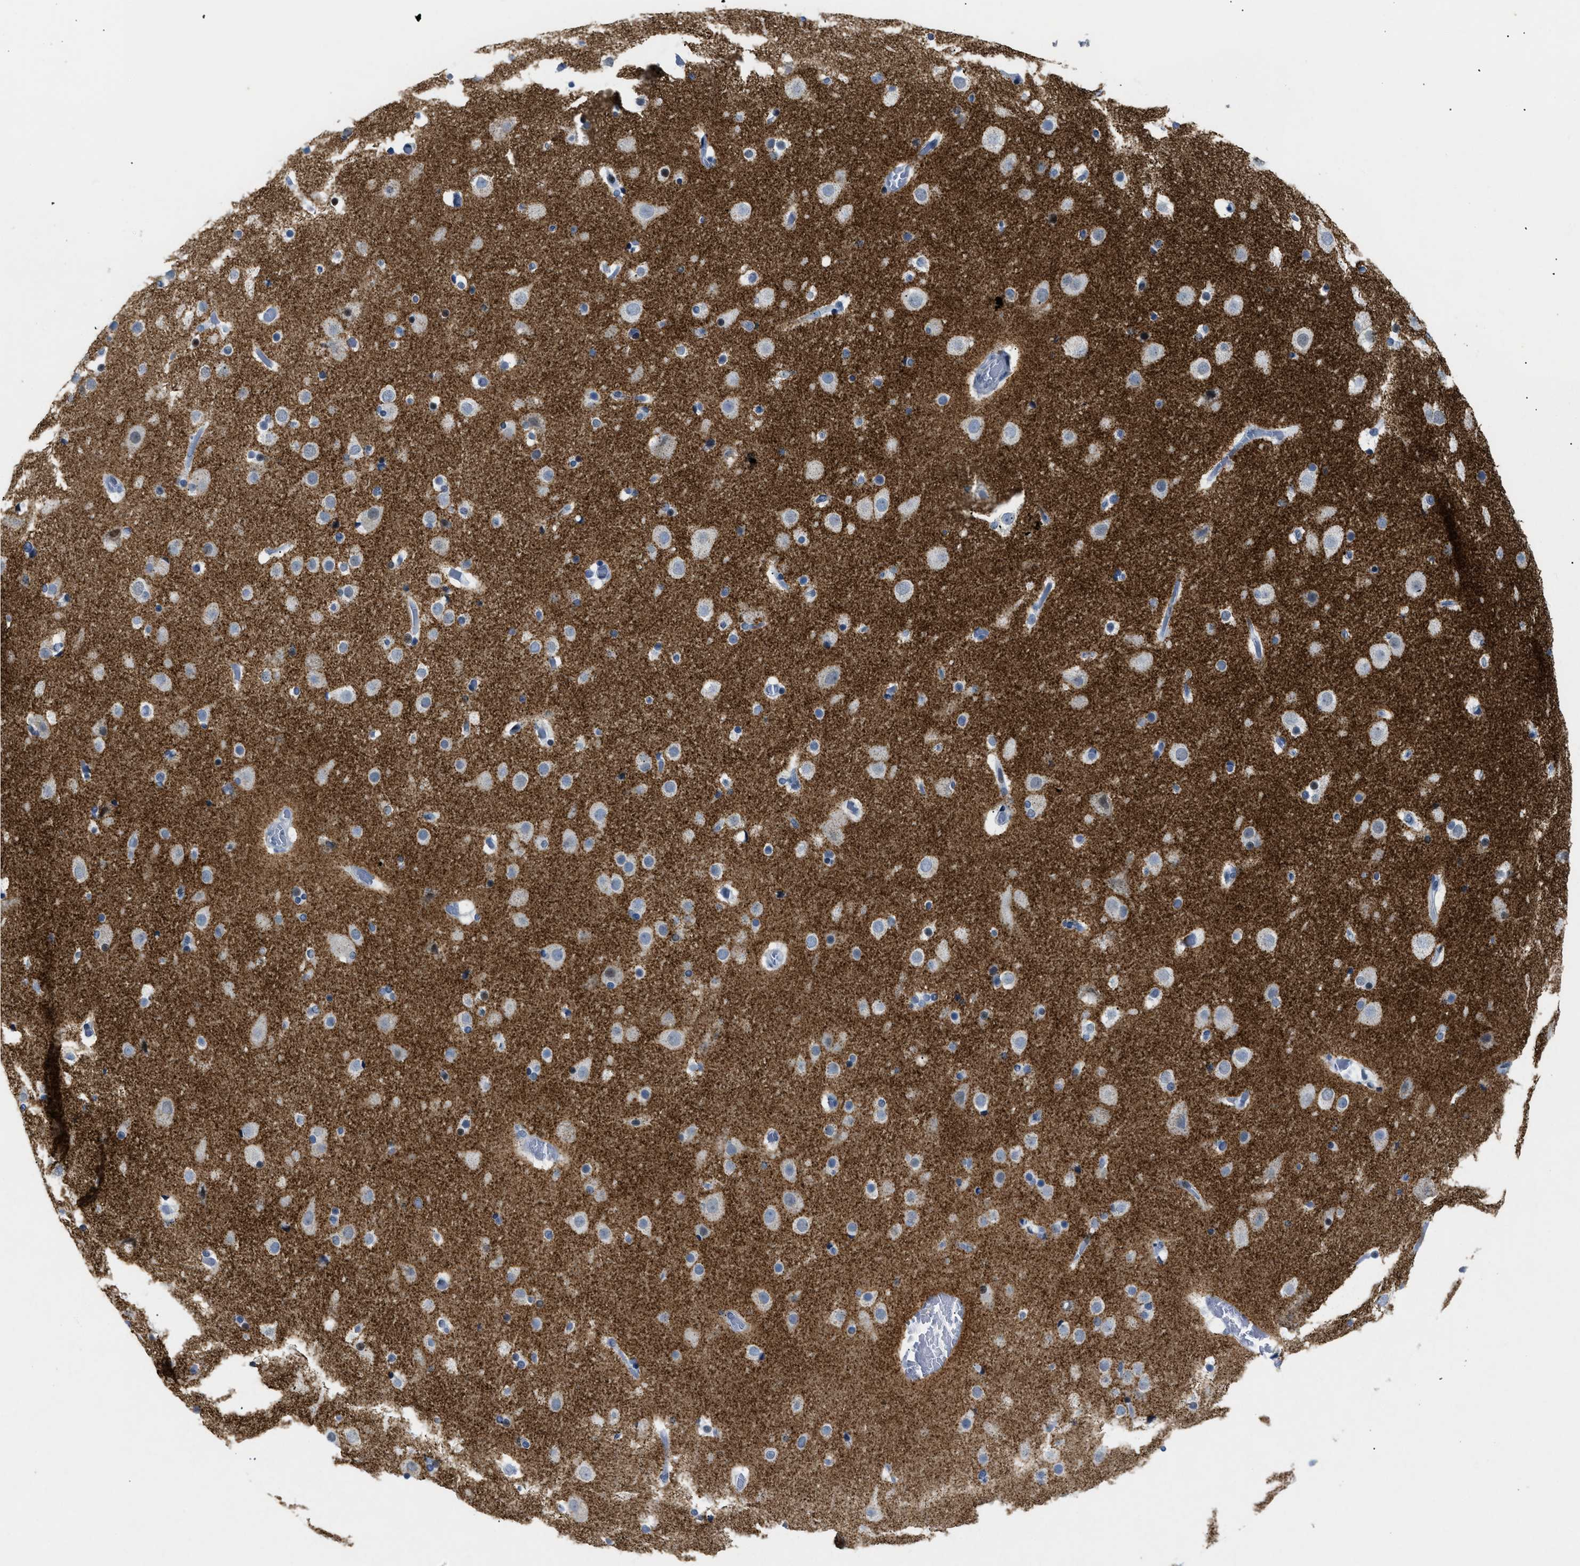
{"staining": {"intensity": "negative", "quantity": "none", "location": "none"}, "tissue": "cerebral cortex", "cell_type": "Endothelial cells", "image_type": "normal", "snomed": [{"axis": "morphology", "description": "Normal tissue, NOS"}, {"axis": "topography", "description": "Cerebral cortex"}], "caption": "Benign cerebral cortex was stained to show a protein in brown. There is no significant staining in endothelial cells. (DAB immunohistochemistry (IHC) with hematoxylin counter stain).", "gene": "MED1", "patient": {"sex": "male", "age": 57}}